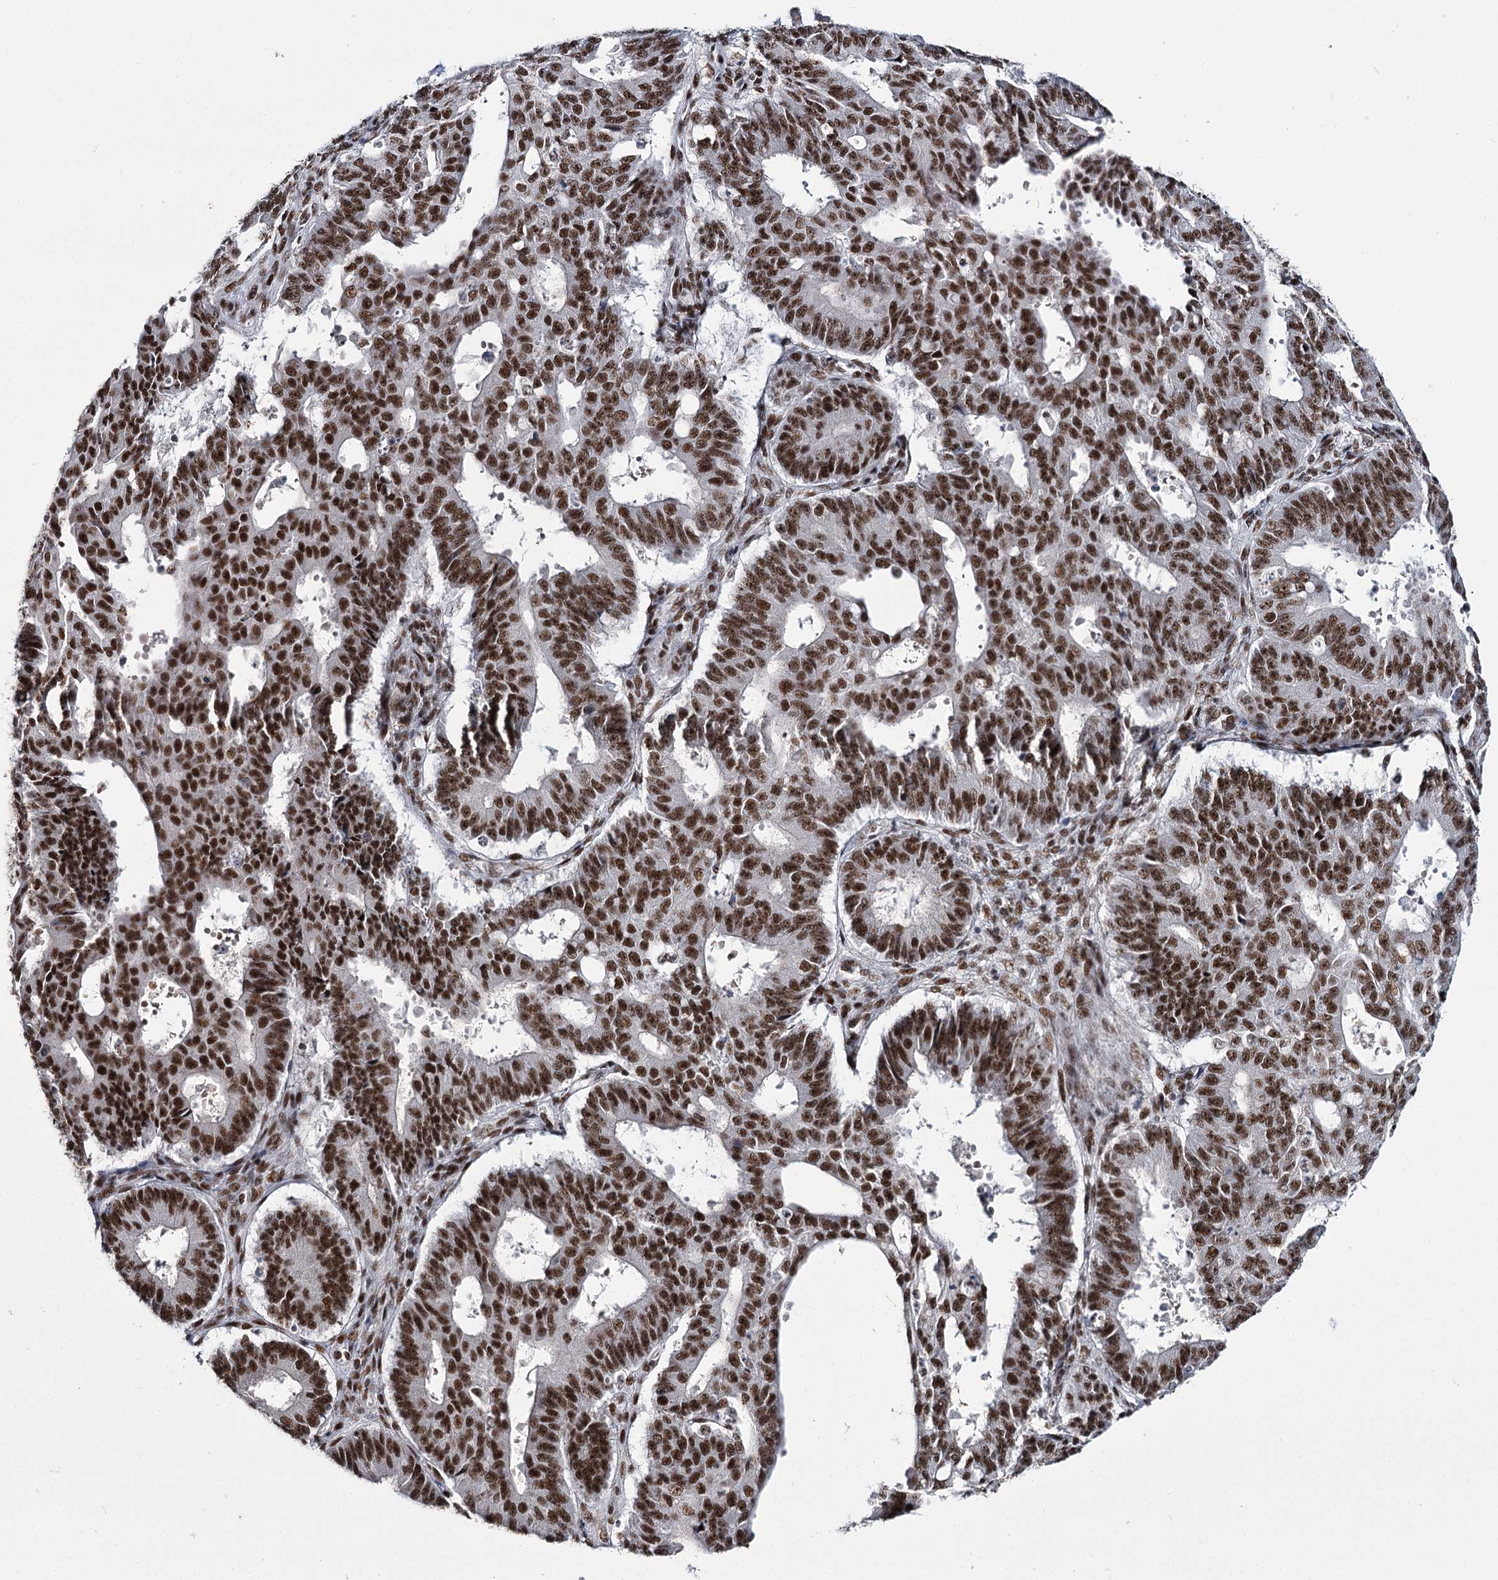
{"staining": {"intensity": "strong", "quantity": ">75%", "location": "nuclear"}, "tissue": "ovarian cancer", "cell_type": "Tumor cells", "image_type": "cancer", "snomed": [{"axis": "morphology", "description": "Carcinoma, endometroid"}, {"axis": "topography", "description": "Appendix"}, {"axis": "topography", "description": "Ovary"}], "caption": "The histopathology image reveals staining of ovarian cancer (endometroid carcinoma), revealing strong nuclear protein expression (brown color) within tumor cells.", "gene": "SCAF8", "patient": {"sex": "female", "age": 42}}